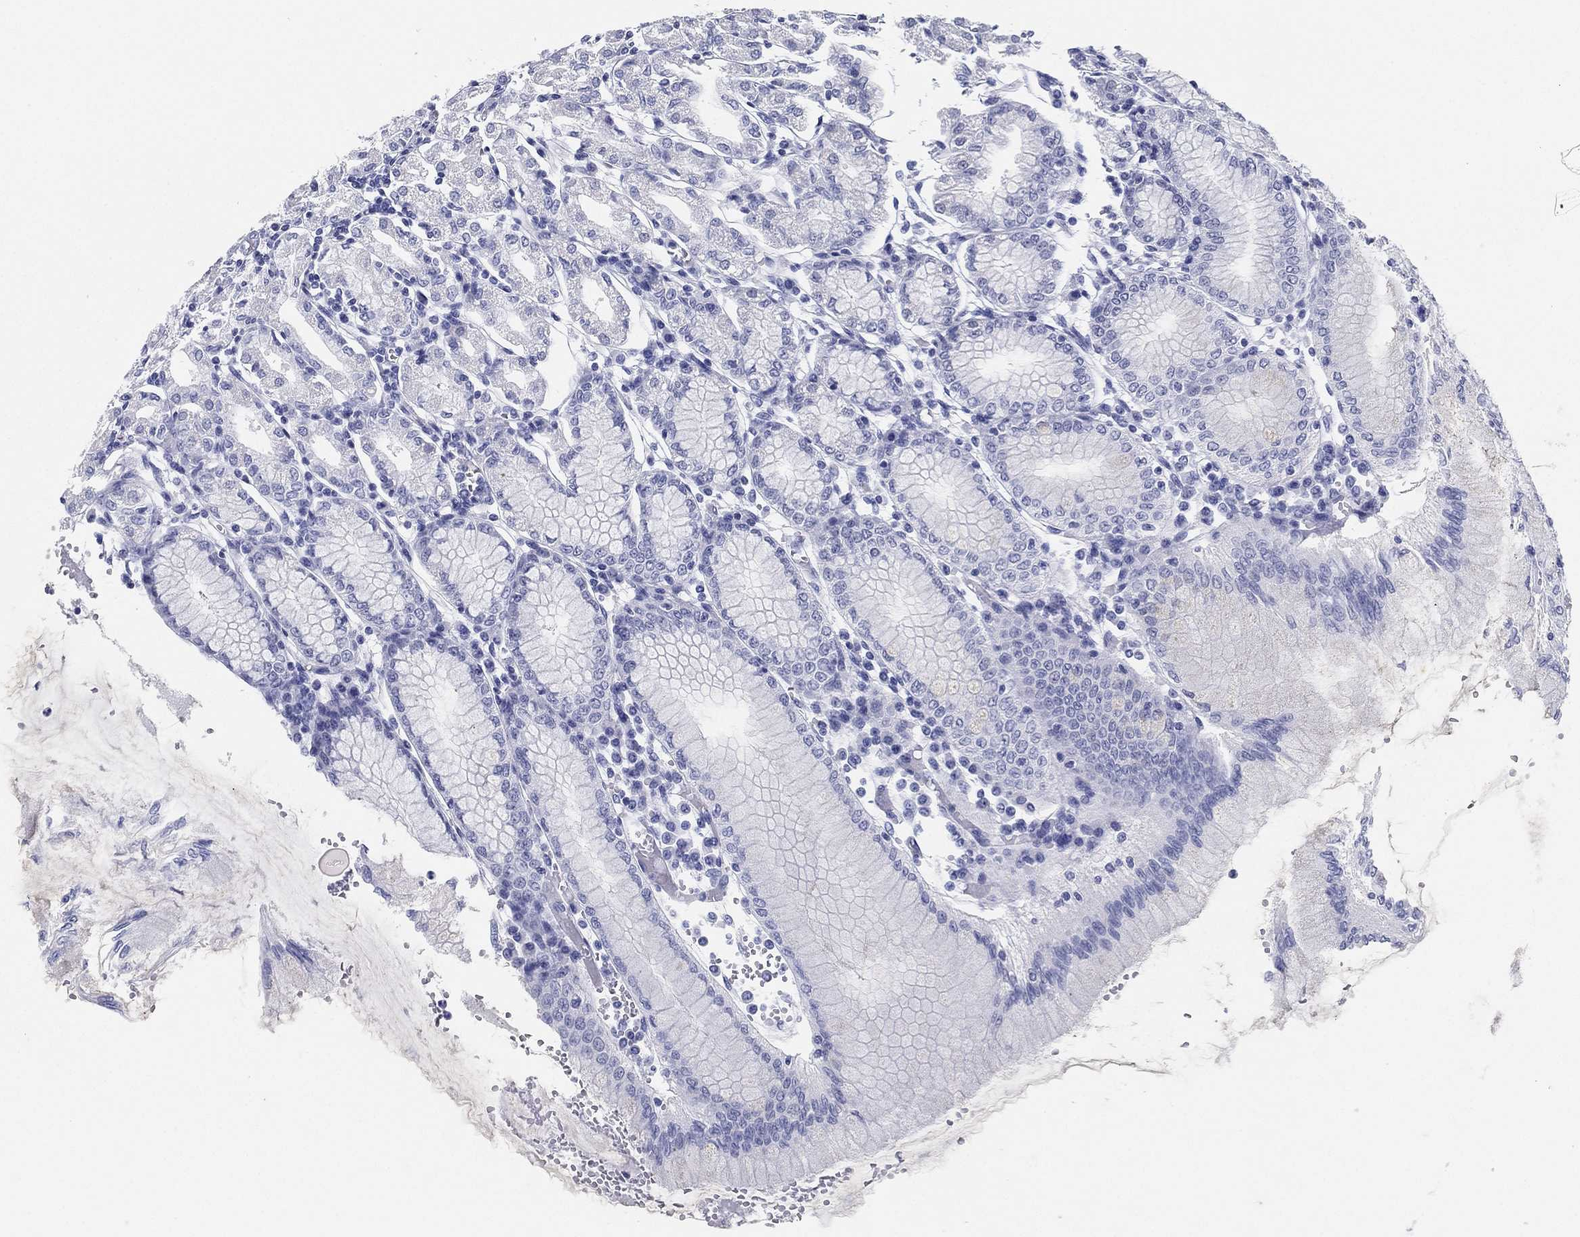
{"staining": {"intensity": "negative", "quantity": "none", "location": "none"}, "tissue": "stomach", "cell_type": "Glandular cells", "image_type": "normal", "snomed": [{"axis": "morphology", "description": "Normal tissue, NOS"}, {"axis": "topography", "description": "Skeletal muscle"}, {"axis": "topography", "description": "Stomach"}], "caption": "DAB (3,3'-diaminobenzidine) immunohistochemical staining of unremarkable human stomach reveals no significant positivity in glandular cells. (Brightfield microscopy of DAB (3,3'-diaminobenzidine) immunohistochemistry (IHC) at high magnification).", "gene": "ATP1B2", "patient": {"sex": "female", "age": 57}}